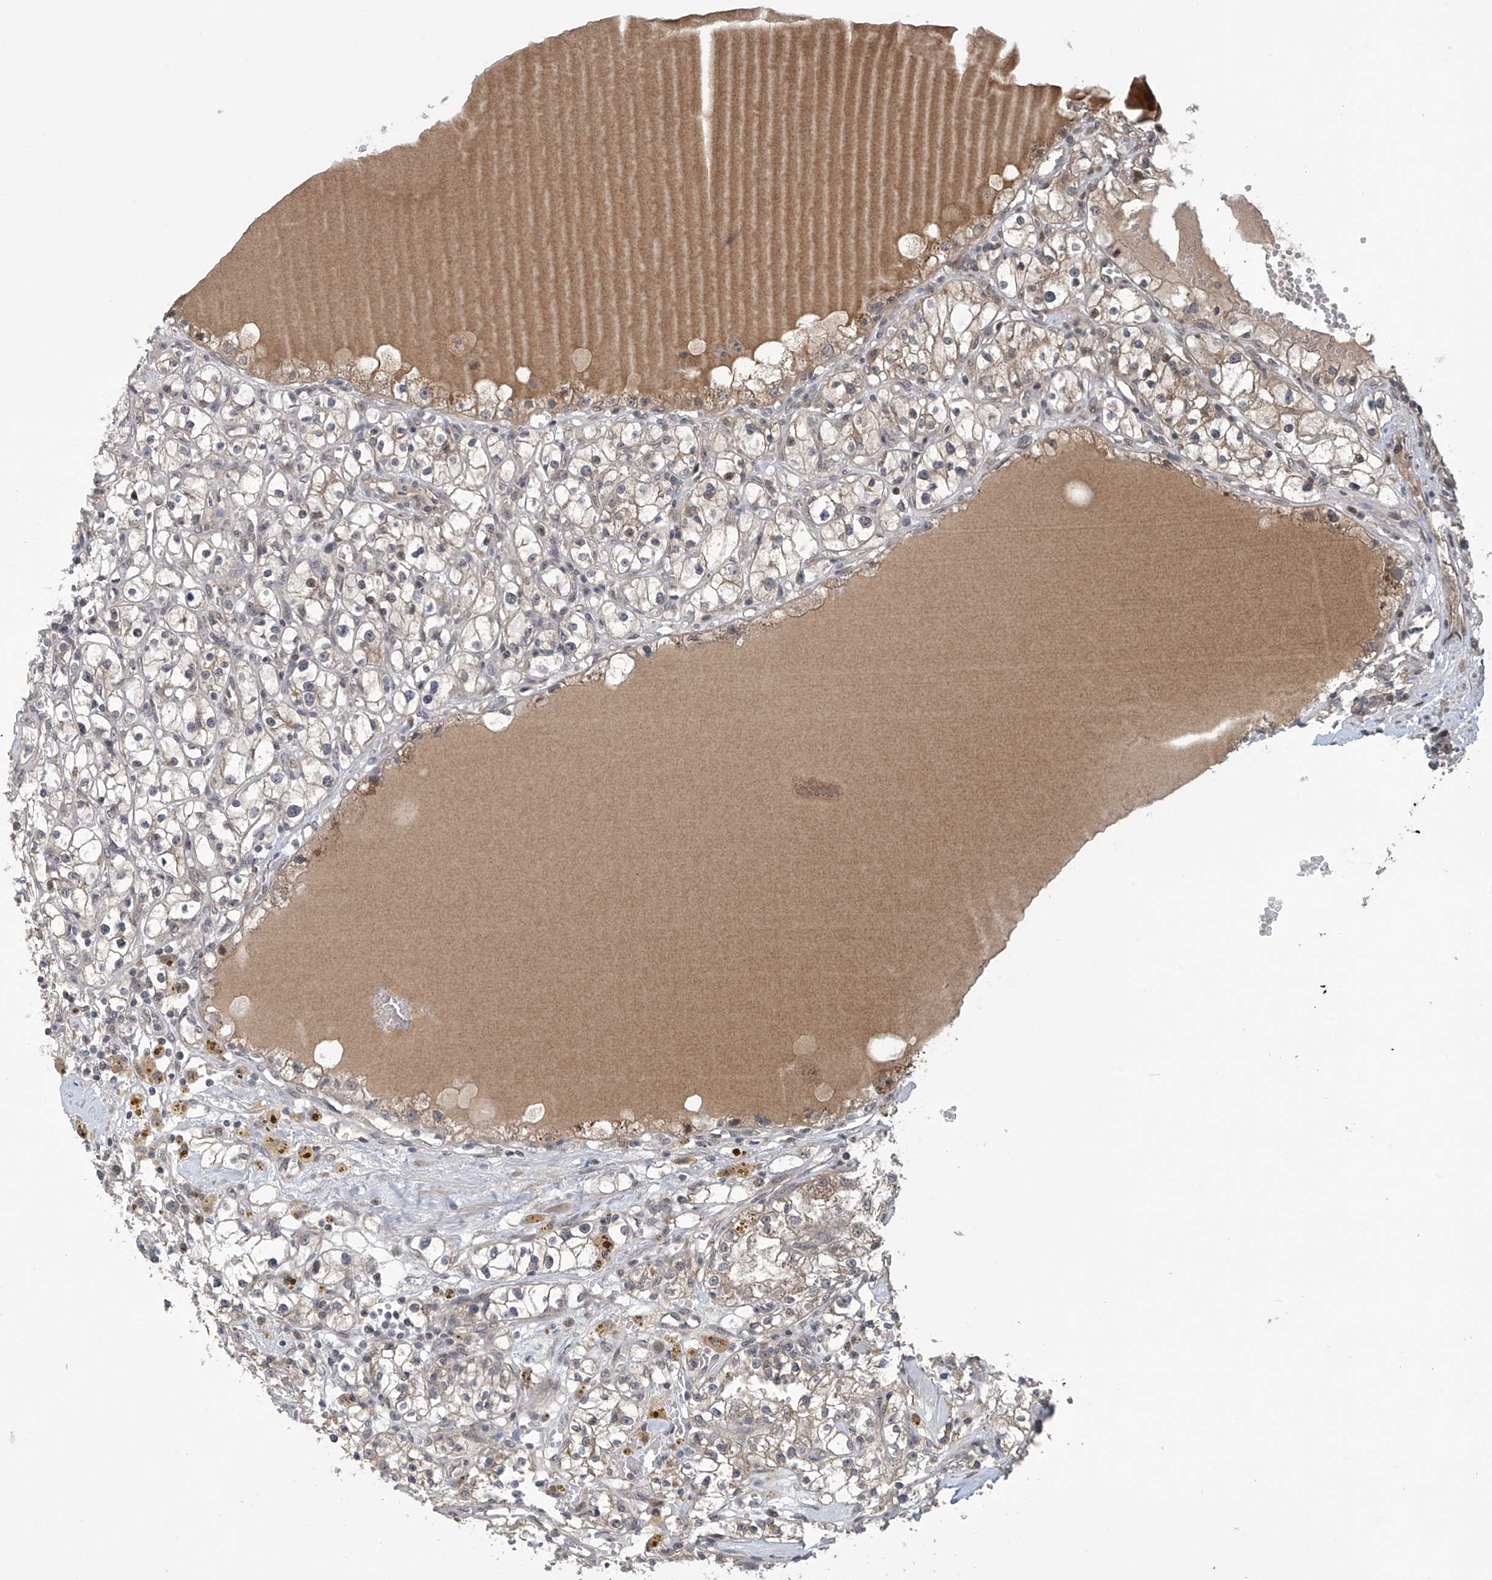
{"staining": {"intensity": "weak", "quantity": "25%-75%", "location": "cytoplasmic/membranous"}, "tissue": "renal cancer", "cell_type": "Tumor cells", "image_type": "cancer", "snomed": [{"axis": "morphology", "description": "Adenocarcinoma, NOS"}, {"axis": "topography", "description": "Kidney"}], "caption": "Renal cancer (adenocarcinoma) stained with a brown dye shows weak cytoplasmic/membranous positive positivity in approximately 25%-75% of tumor cells.", "gene": "ABHD13", "patient": {"sex": "male", "age": 56}}